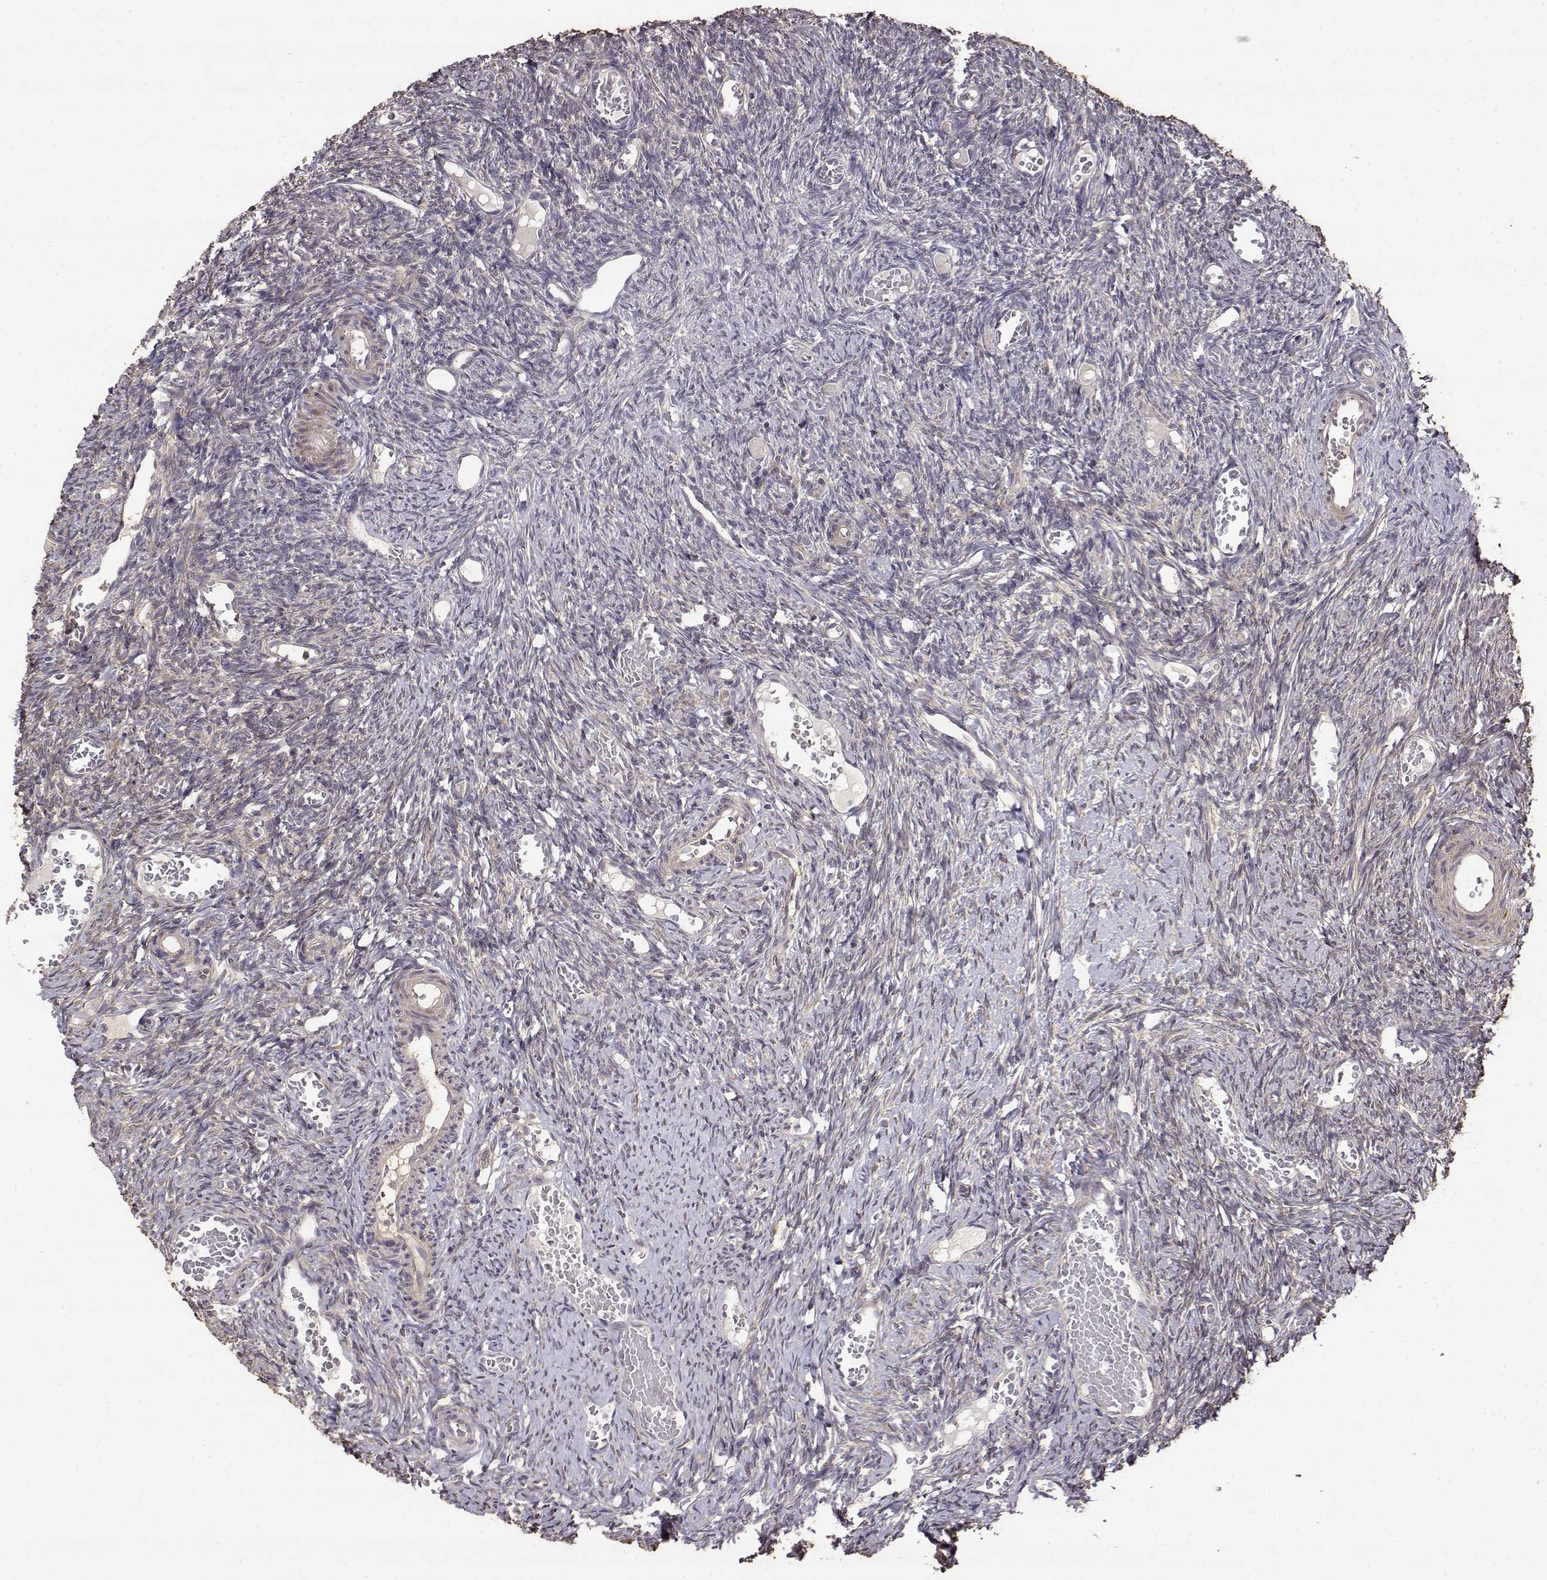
{"staining": {"intensity": "weak", "quantity": "<25%", "location": "cytoplasmic/membranous"}, "tissue": "ovary", "cell_type": "Ovarian stroma cells", "image_type": "normal", "snomed": [{"axis": "morphology", "description": "Normal tissue, NOS"}, {"axis": "topography", "description": "Ovary"}], "caption": "DAB immunohistochemical staining of unremarkable ovary reveals no significant staining in ovarian stroma cells.", "gene": "CRIM1", "patient": {"sex": "female", "age": 39}}